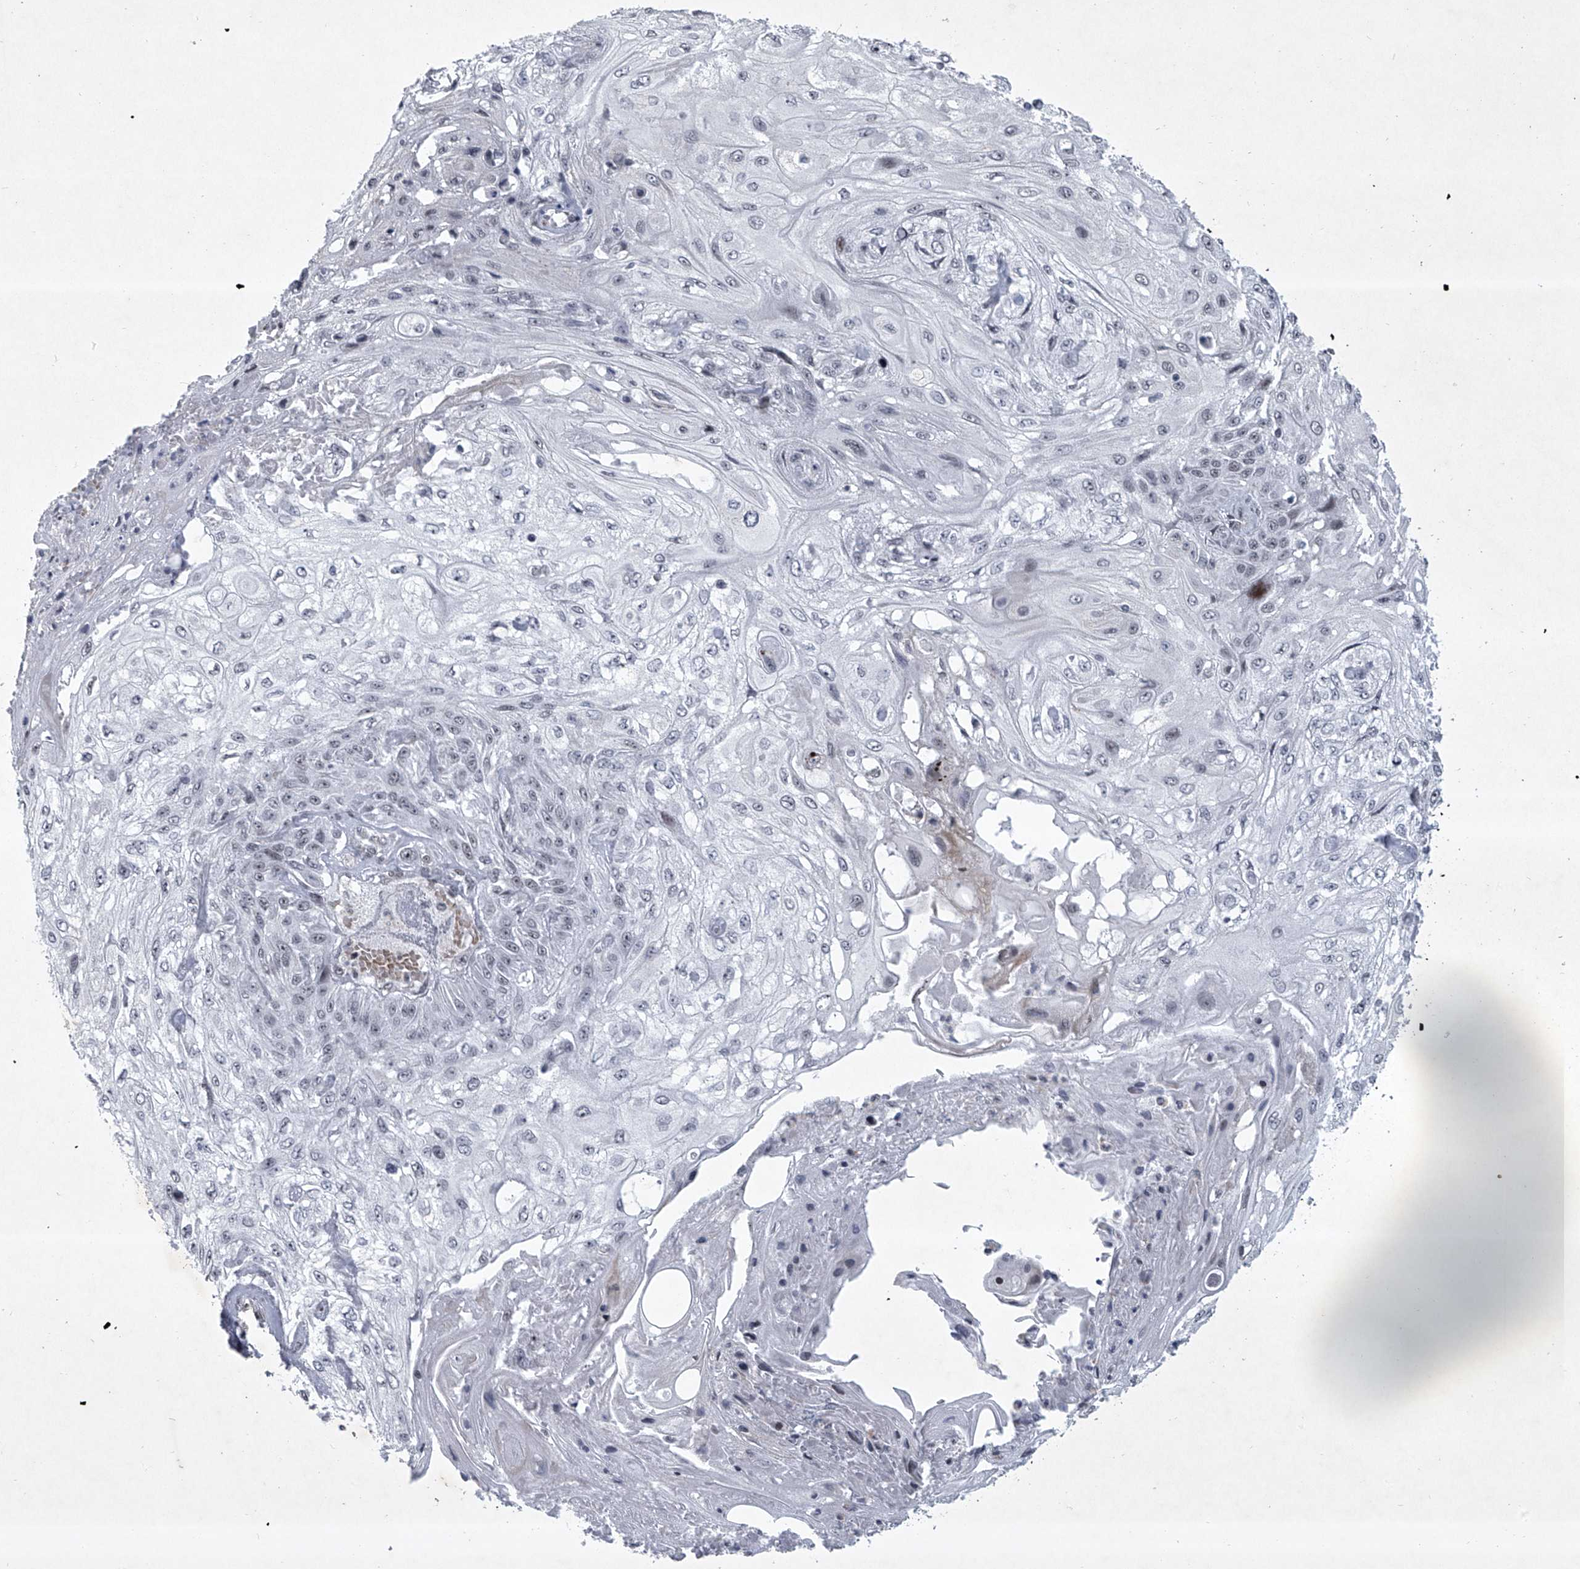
{"staining": {"intensity": "negative", "quantity": "none", "location": "none"}, "tissue": "skin cancer", "cell_type": "Tumor cells", "image_type": "cancer", "snomed": [{"axis": "morphology", "description": "Squamous cell carcinoma, NOS"}, {"axis": "morphology", "description": "Squamous cell carcinoma, metastatic, NOS"}, {"axis": "topography", "description": "Skin"}, {"axis": "topography", "description": "Lymph node"}], "caption": "Immunohistochemistry (IHC) photomicrograph of neoplastic tissue: skin squamous cell carcinoma stained with DAB (3,3'-diaminobenzidine) exhibits no significant protein expression in tumor cells.", "gene": "MLLT1", "patient": {"sex": "male", "age": 75}}